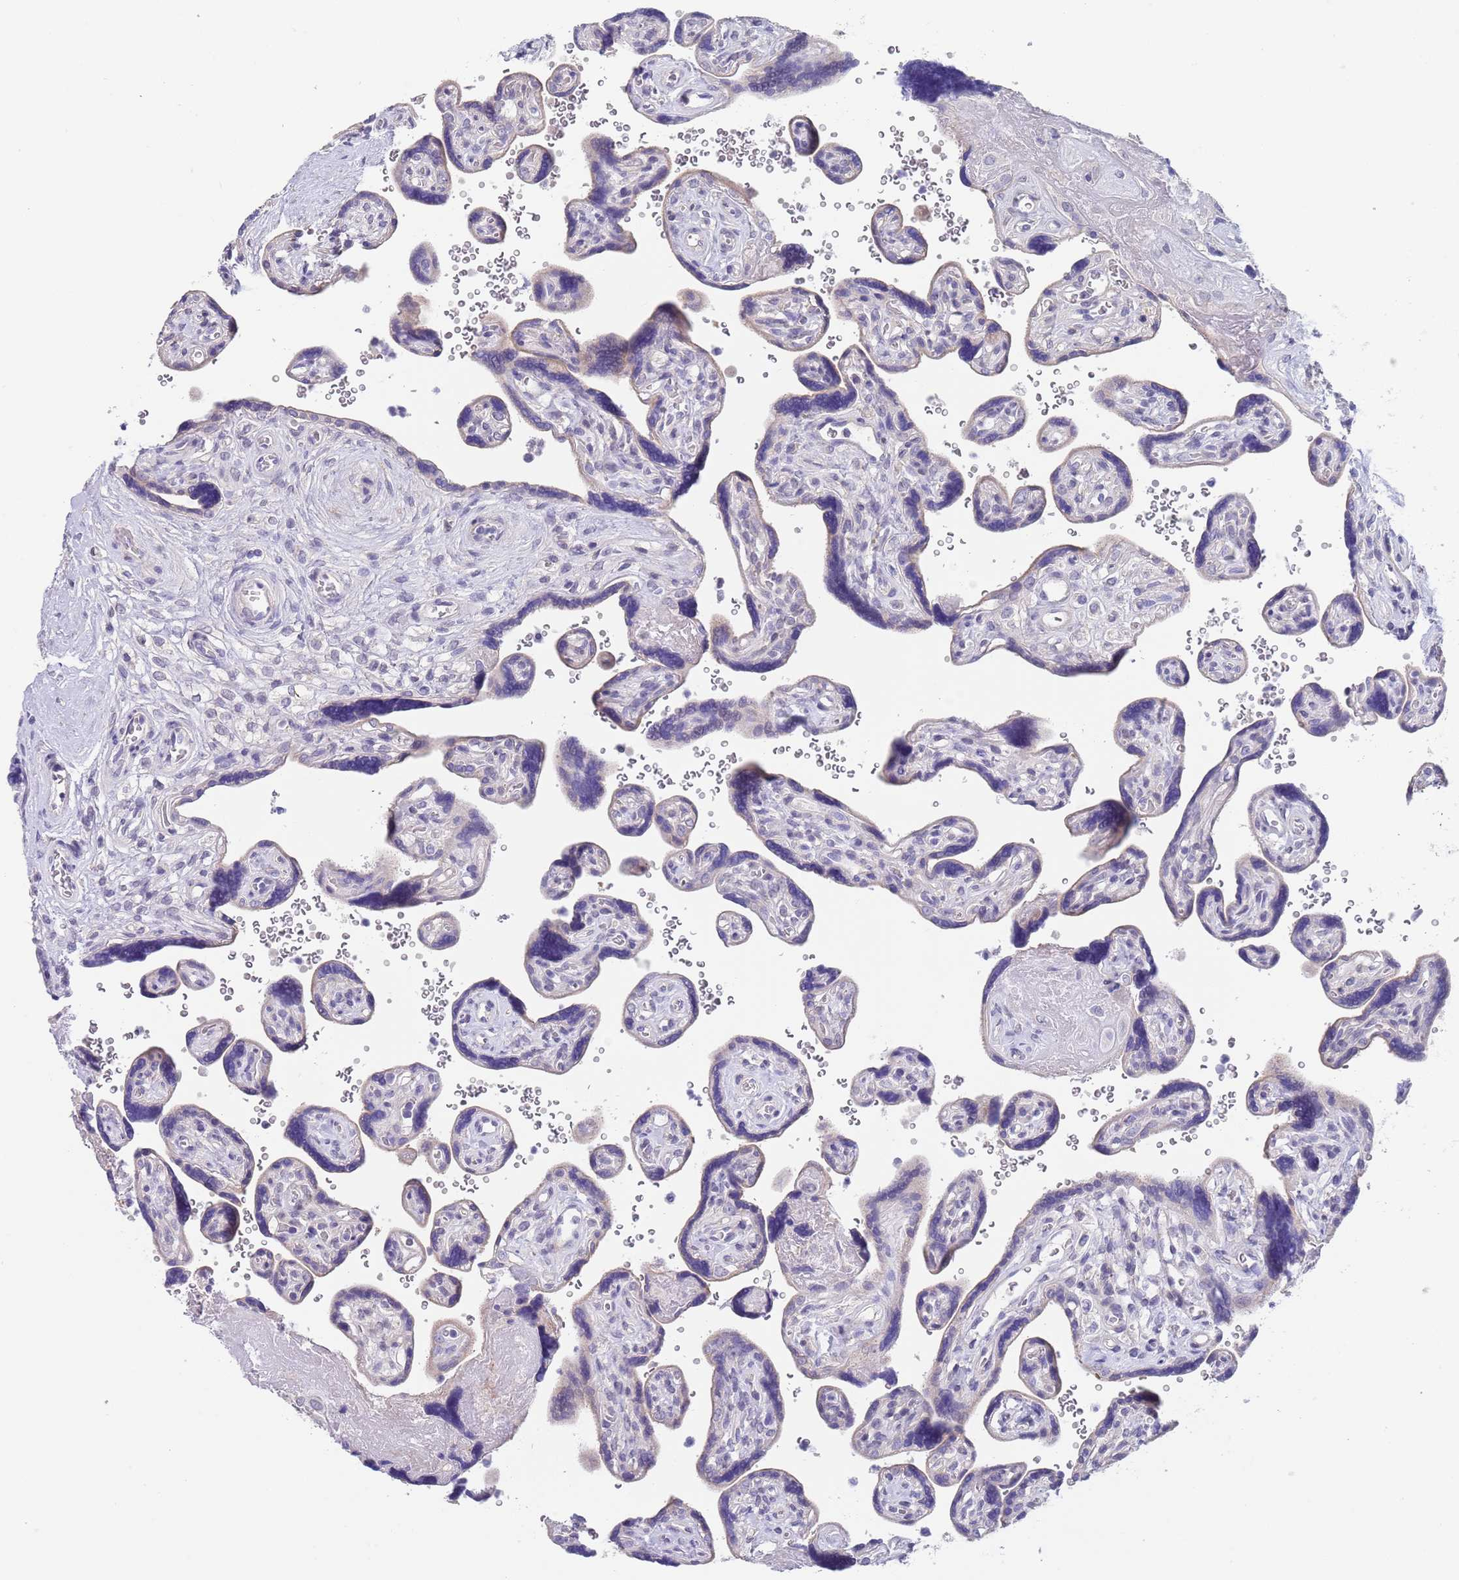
{"staining": {"intensity": "weak", "quantity": "25%-75%", "location": "cytoplasmic/membranous"}, "tissue": "placenta", "cell_type": "Trophoblastic cells", "image_type": "normal", "snomed": [{"axis": "morphology", "description": "Normal tissue, NOS"}, {"axis": "topography", "description": "Placenta"}], "caption": "The photomicrograph demonstrates a brown stain indicating the presence of a protein in the cytoplasmic/membranous of trophoblastic cells in placenta.", "gene": "RNF169", "patient": {"sex": "female", "age": 39}}